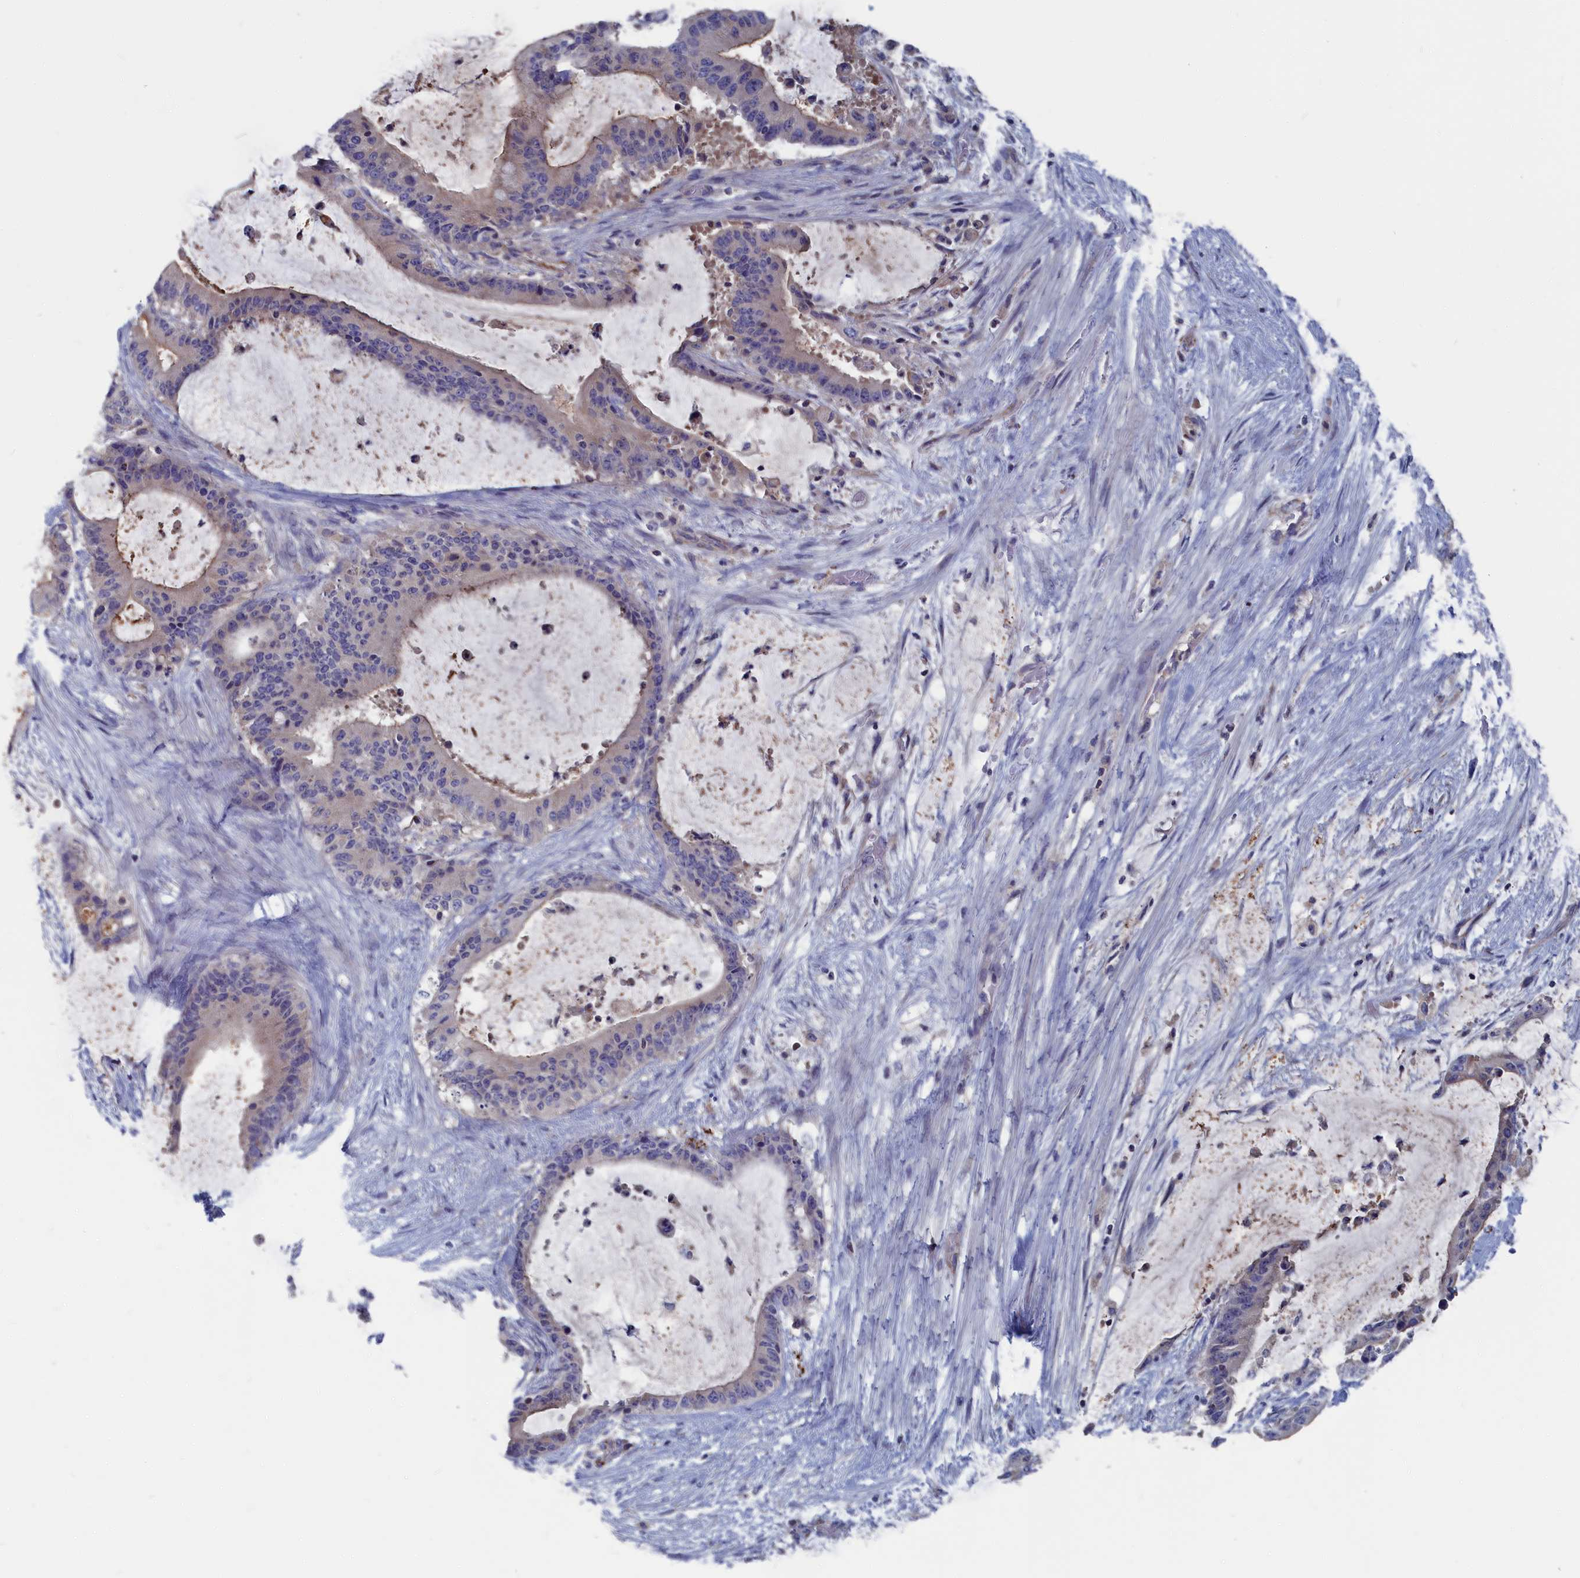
{"staining": {"intensity": "negative", "quantity": "none", "location": "none"}, "tissue": "liver cancer", "cell_type": "Tumor cells", "image_type": "cancer", "snomed": [{"axis": "morphology", "description": "Normal tissue, NOS"}, {"axis": "morphology", "description": "Cholangiocarcinoma"}, {"axis": "topography", "description": "Liver"}, {"axis": "topography", "description": "Peripheral nerve tissue"}], "caption": "High magnification brightfield microscopy of cholangiocarcinoma (liver) stained with DAB (brown) and counterstained with hematoxylin (blue): tumor cells show no significant staining.", "gene": "CEND1", "patient": {"sex": "female", "age": 73}}